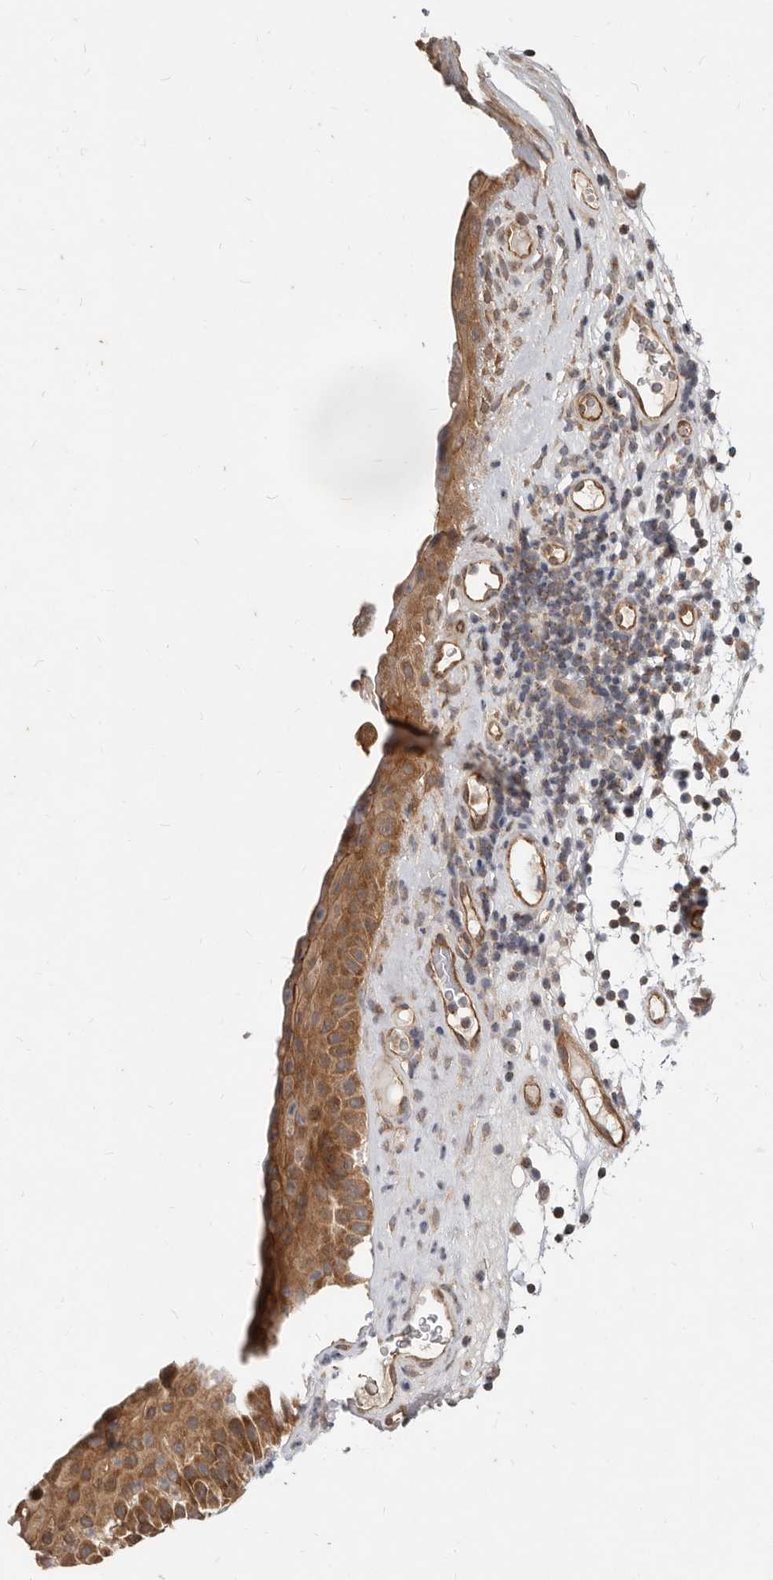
{"staining": {"intensity": "strong", "quantity": ">75%", "location": "cytoplasmic/membranous"}, "tissue": "nasopharynx", "cell_type": "Respiratory epithelial cells", "image_type": "normal", "snomed": [{"axis": "morphology", "description": "Normal tissue, NOS"}, {"axis": "topography", "description": "Nasopharynx"}], "caption": "A photomicrograph of human nasopharynx stained for a protein displays strong cytoplasmic/membranous brown staining in respiratory epithelial cells. The staining was performed using DAB (3,3'-diaminobenzidine), with brown indicating positive protein expression. Nuclei are stained blue with hematoxylin.", "gene": "USP49", "patient": {"sex": "male", "age": 64}}